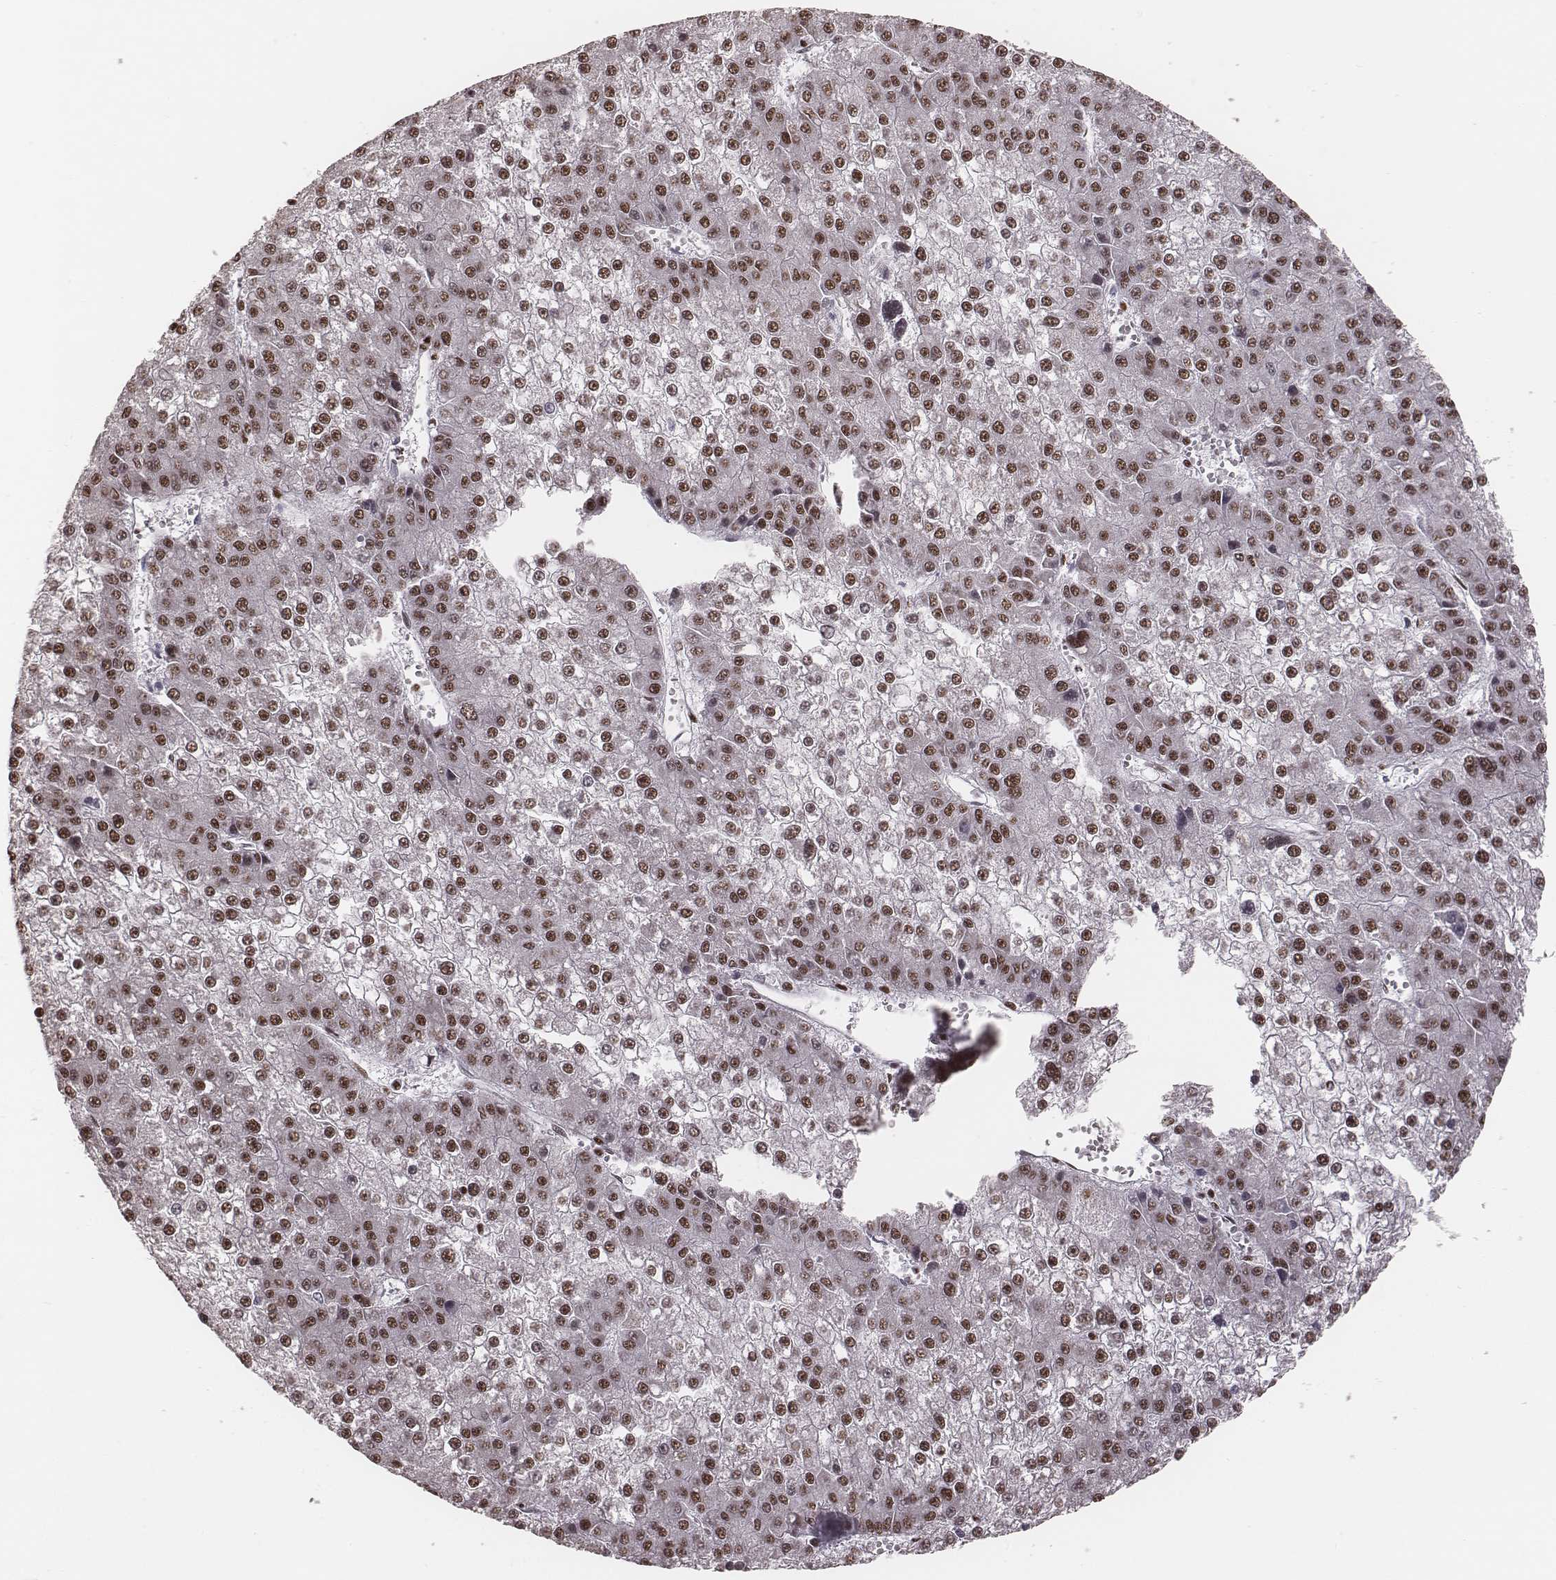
{"staining": {"intensity": "moderate", "quantity": ">75%", "location": "nuclear"}, "tissue": "liver cancer", "cell_type": "Tumor cells", "image_type": "cancer", "snomed": [{"axis": "morphology", "description": "Carcinoma, Hepatocellular, NOS"}, {"axis": "topography", "description": "Liver"}], "caption": "Liver hepatocellular carcinoma stained with a protein marker reveals moderate staining in tumor cells.", "gene": "LUC7L", "patient": {"sex": "female", "age": 73}}